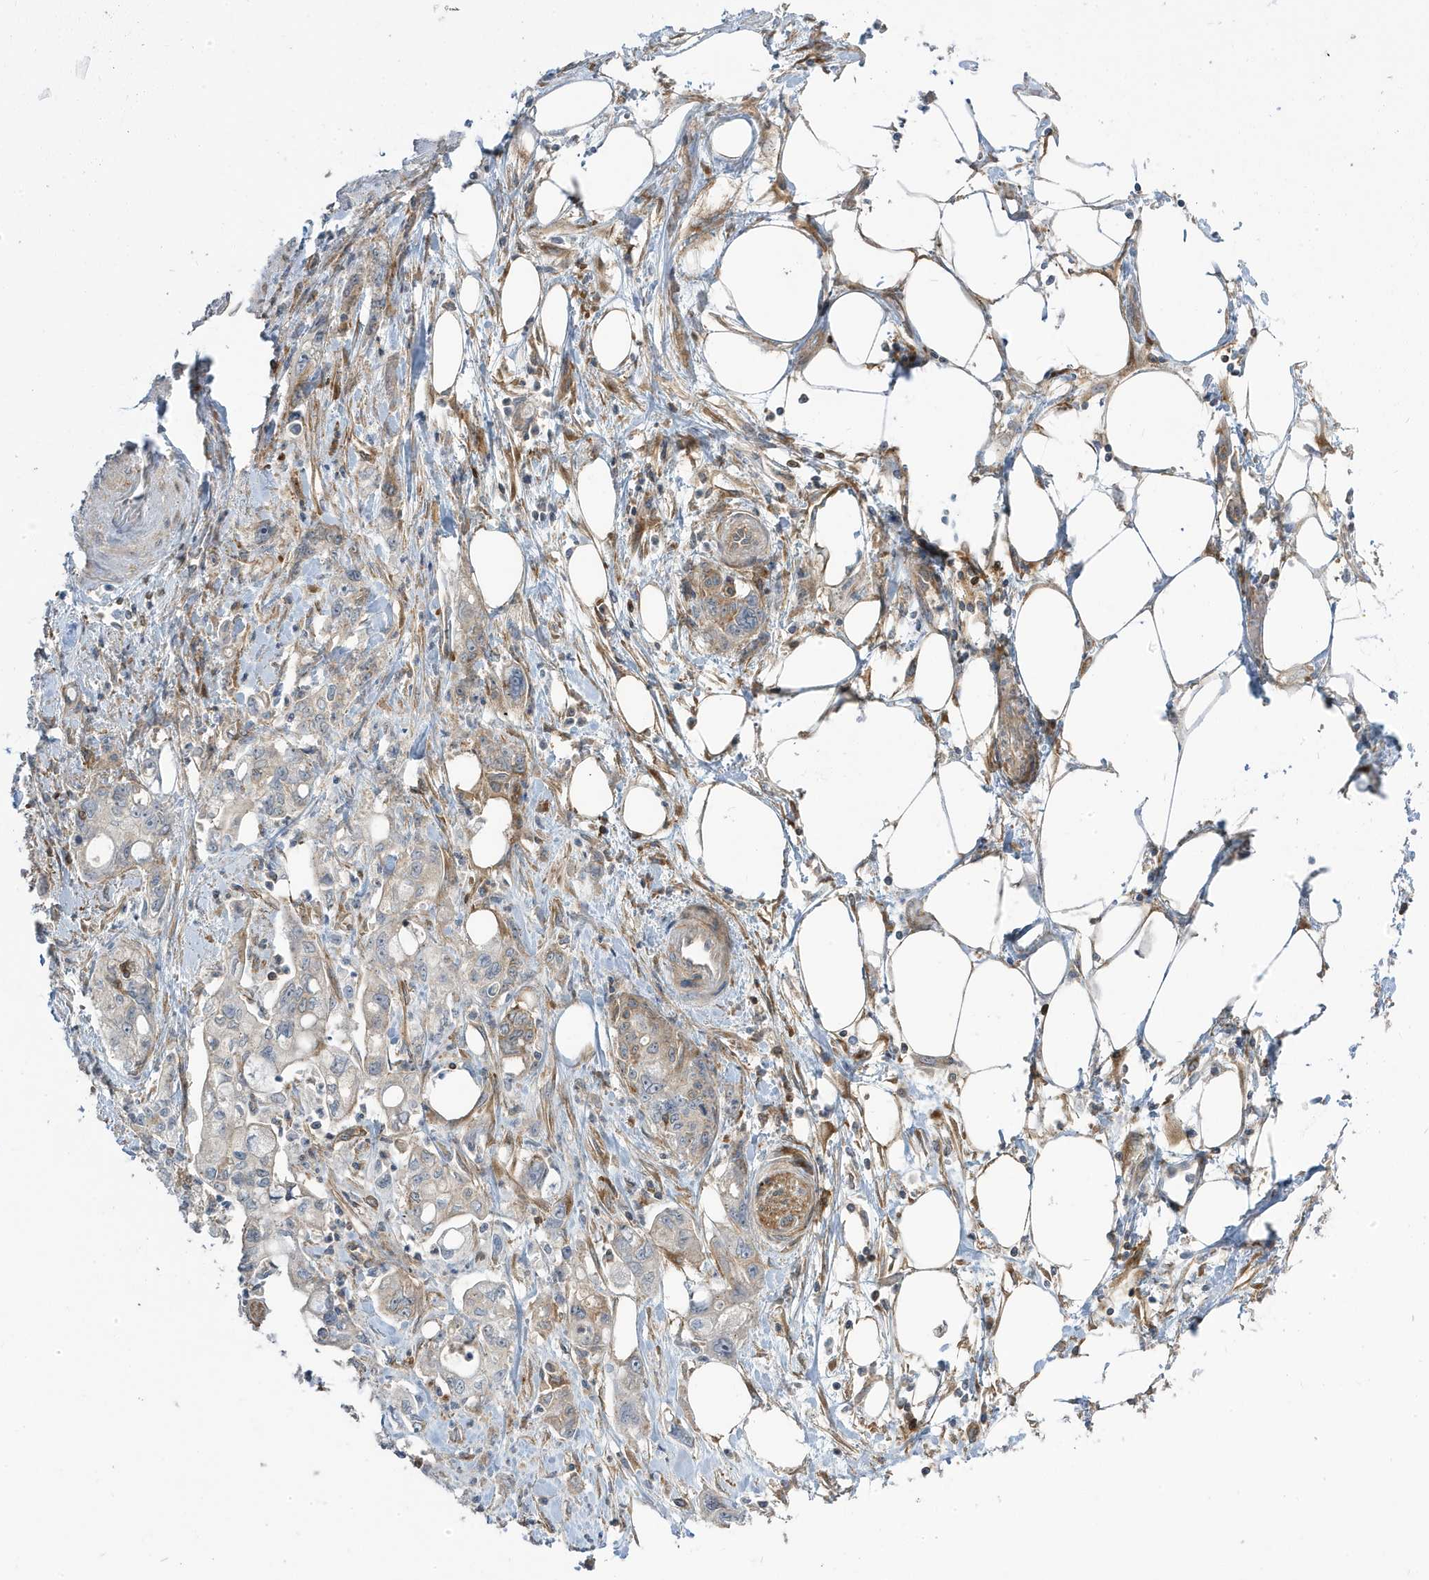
{"staining": {"intensity": "weak", "quantity": "25%-75%", "location": "cytoplasmic/membranous"}, "tissue": "pancreatic cancer", "cell_type": "Tumor cells", "image_type": "cancer", "snomed": [{"axis": "morphology", "description": "Adenocarcinoma, NOS"}, {"axis": "topography", "description": "Pancreas"}], "caption": "Protein analysis of pancreatic cancer (adenocarcinoma) tissue exhibits weak cytoplasmic/membranous staining in approximately 25%-75% of tumor cells. (DAB = brown stain, brightfield microscopy at high magnification).", "gene": "STAM", "patient": {"sex": "male", "age": 70}}